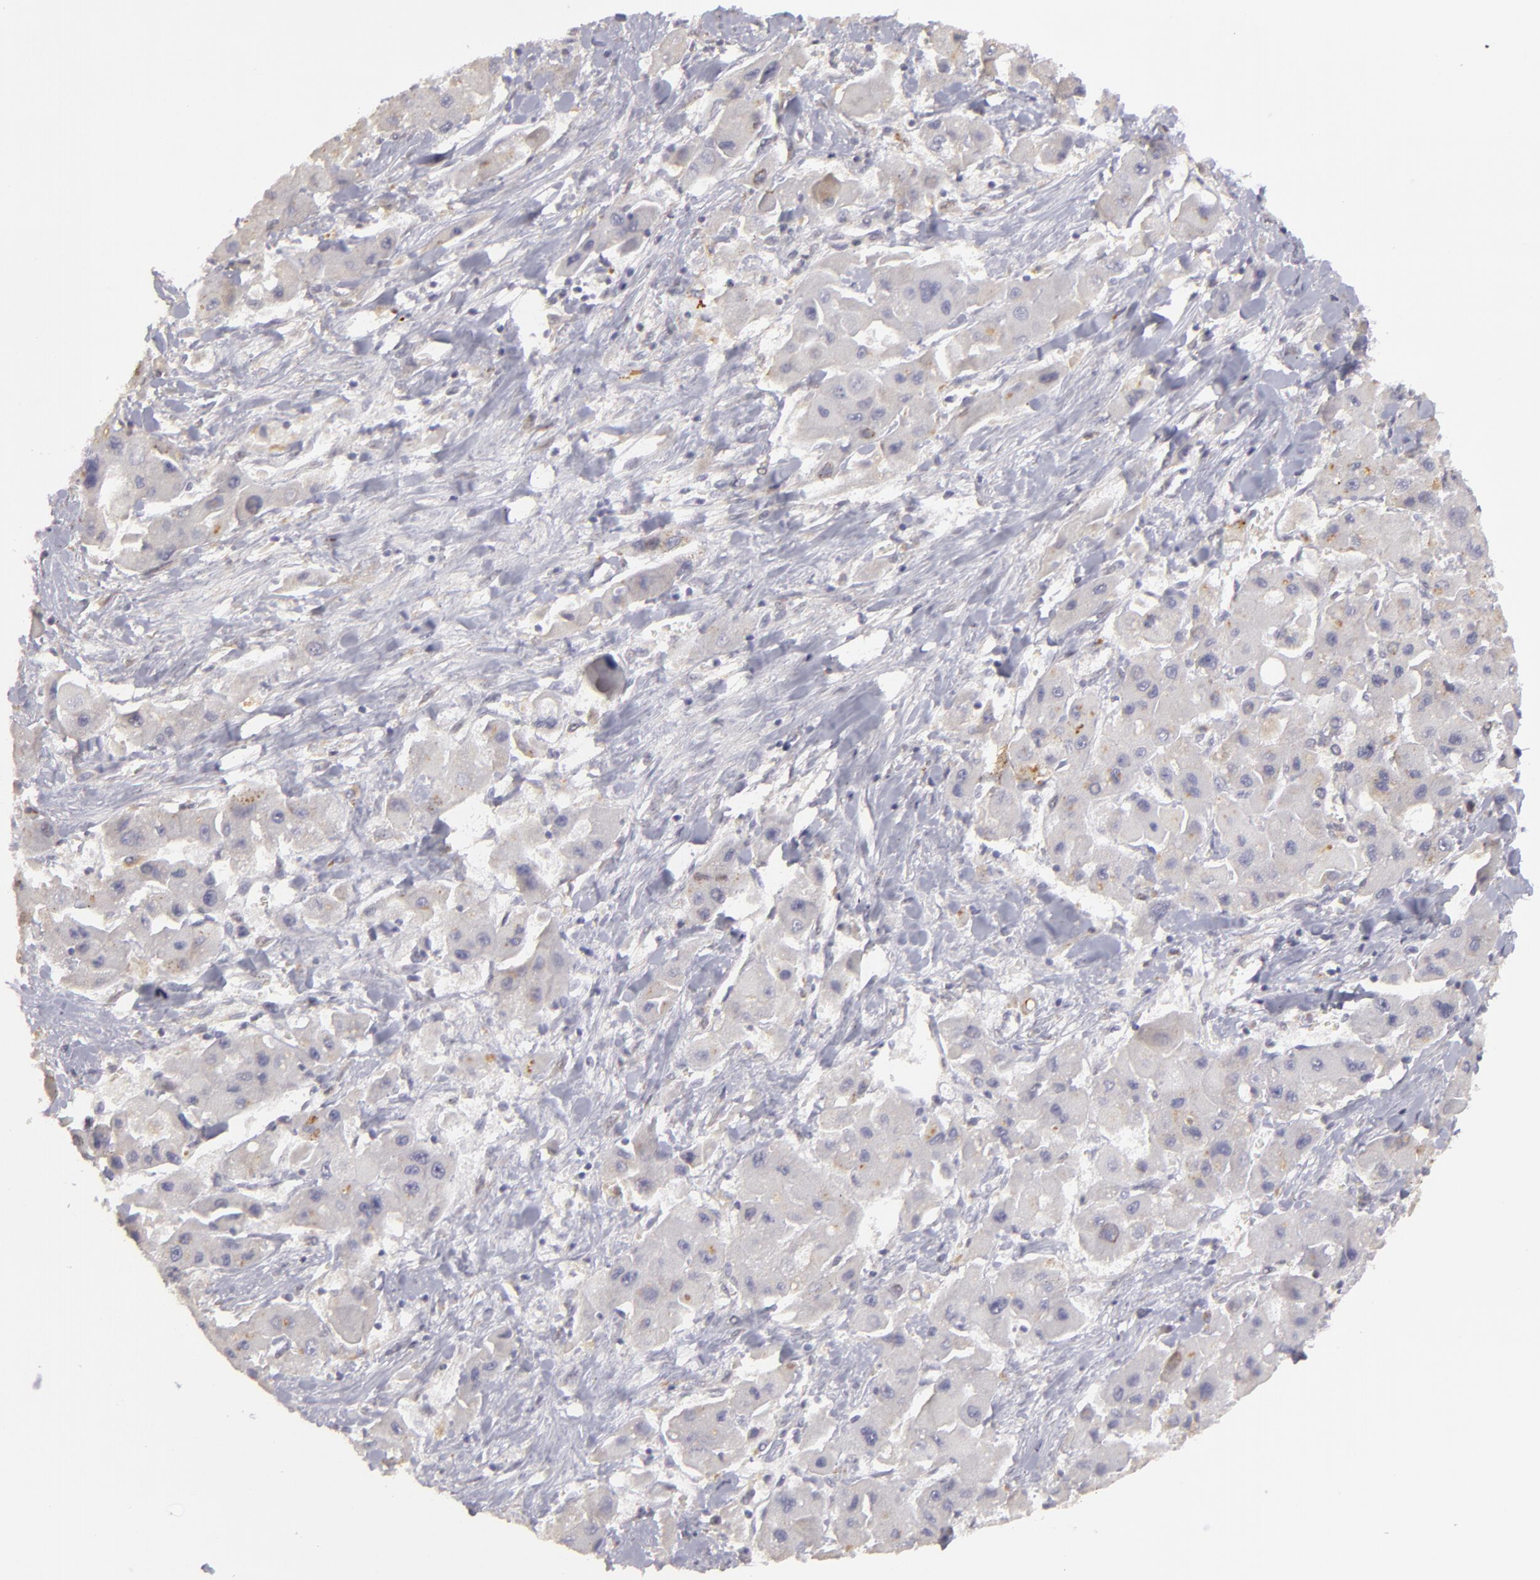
{"staining": {"intensity": "negative", "quantity": "none", "location": "none"}, "tissue": "liver cancer", "cell_type": "Tumor cells", "image_type": "cancer", "snomed": [{"axis": "morphology", "description": "Carcinoma, Hepatocellular, NOS"}, {"axis": "topography", "description": "Liver"}], "caption": "The histopathology image demonstrates no staining of tumor cells in liver cancer (hepatocellular carcinoma).", "gene": "EFS", "patient": {"sex": "male", "age": 24}}